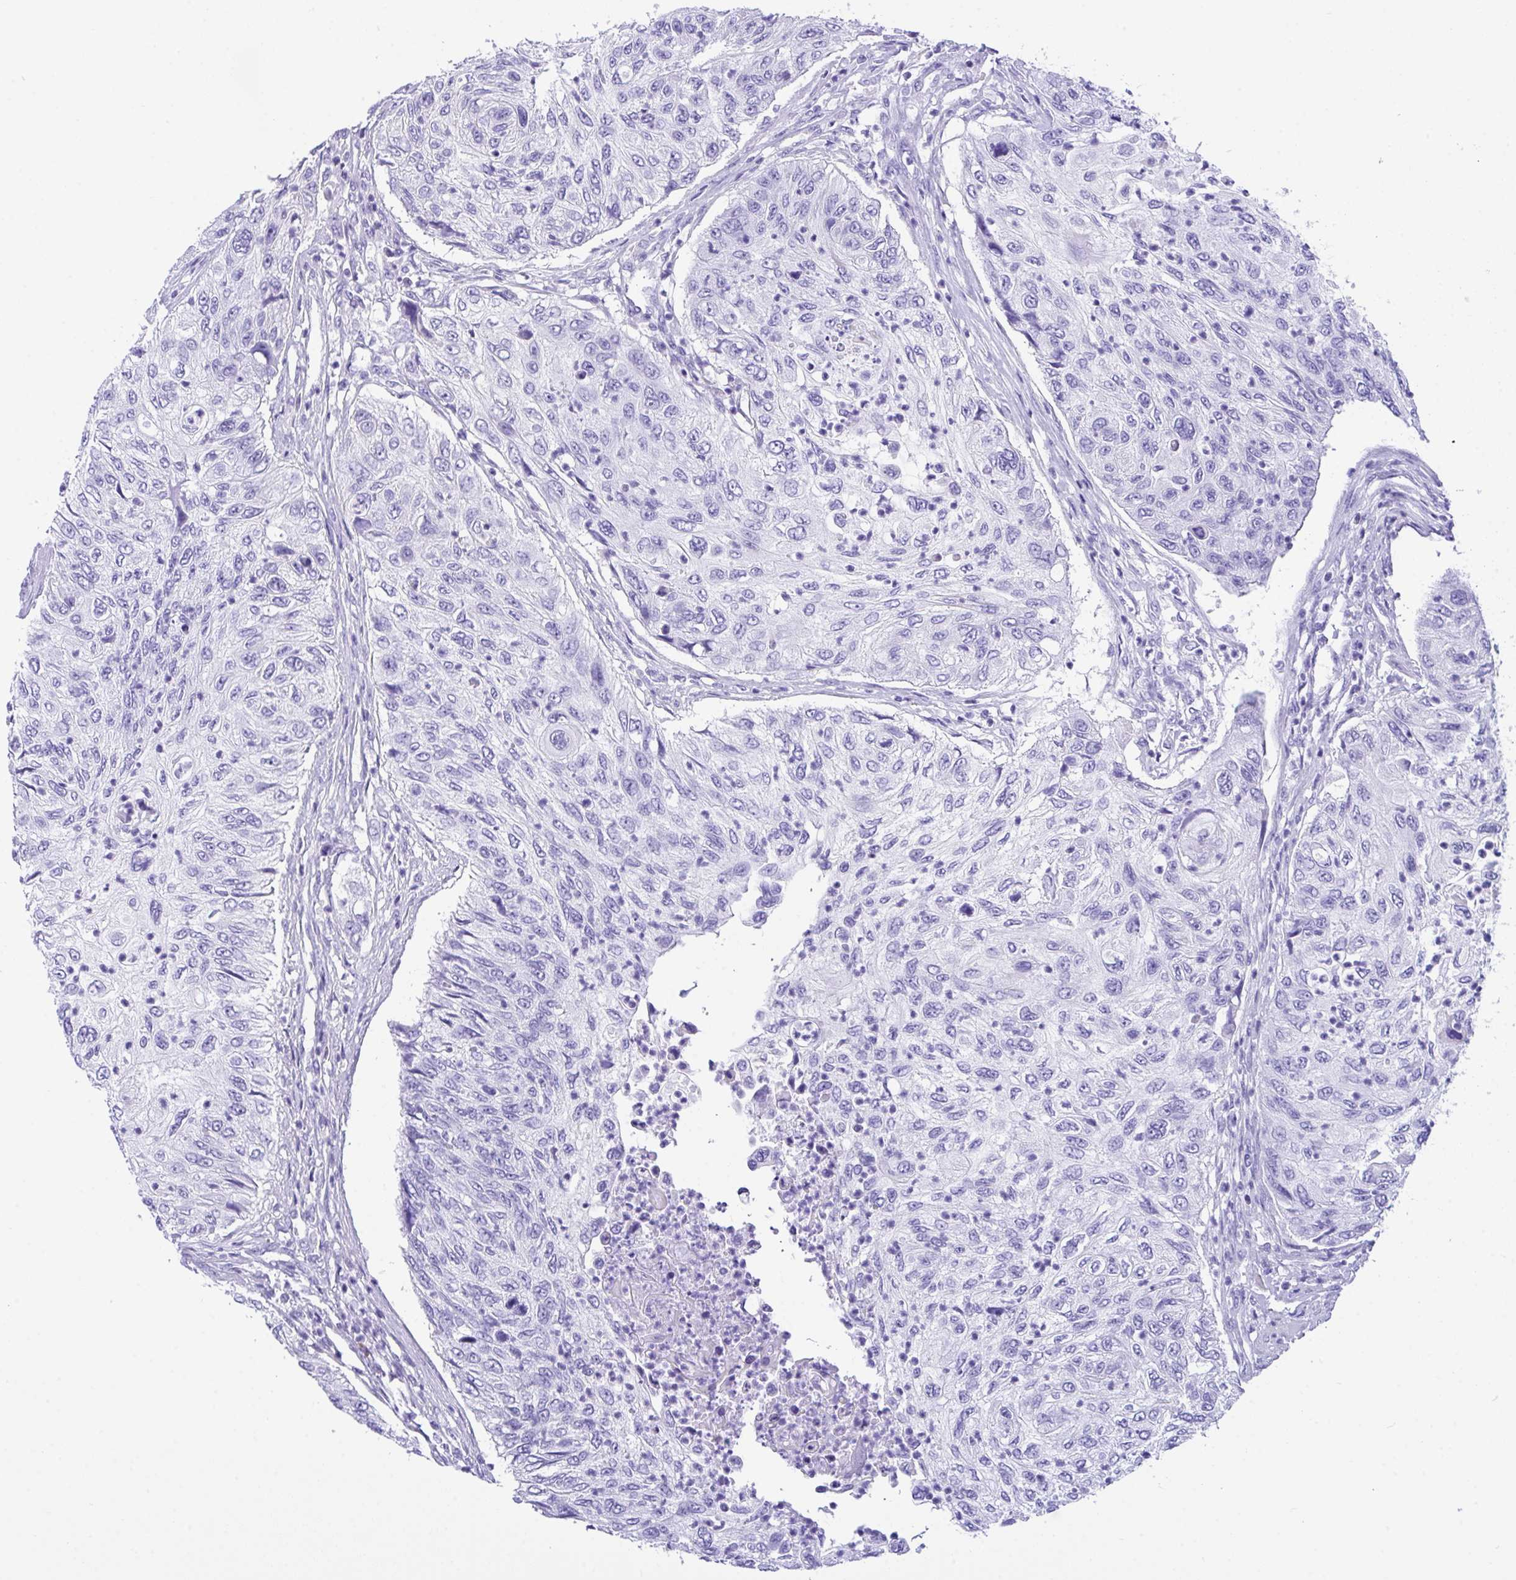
{"staining": {"intensity": "negative", "quantity": "none", "location": "none"}, "tissue": "urothelial cancer", "cell_type": "Tumor cells", "image_type": "cancer", "snomed": [{"axis": "morphology", "description": "Urothelial carcinoma, High grade"}, {"axis": "topography", "description": "Urinary bladder"}], "caption": "Image shows no protein staining in tumor cells of urothelial cancer tissue.", "gene": "BEST4", "patient": {"sex": "female", "age": 60}}